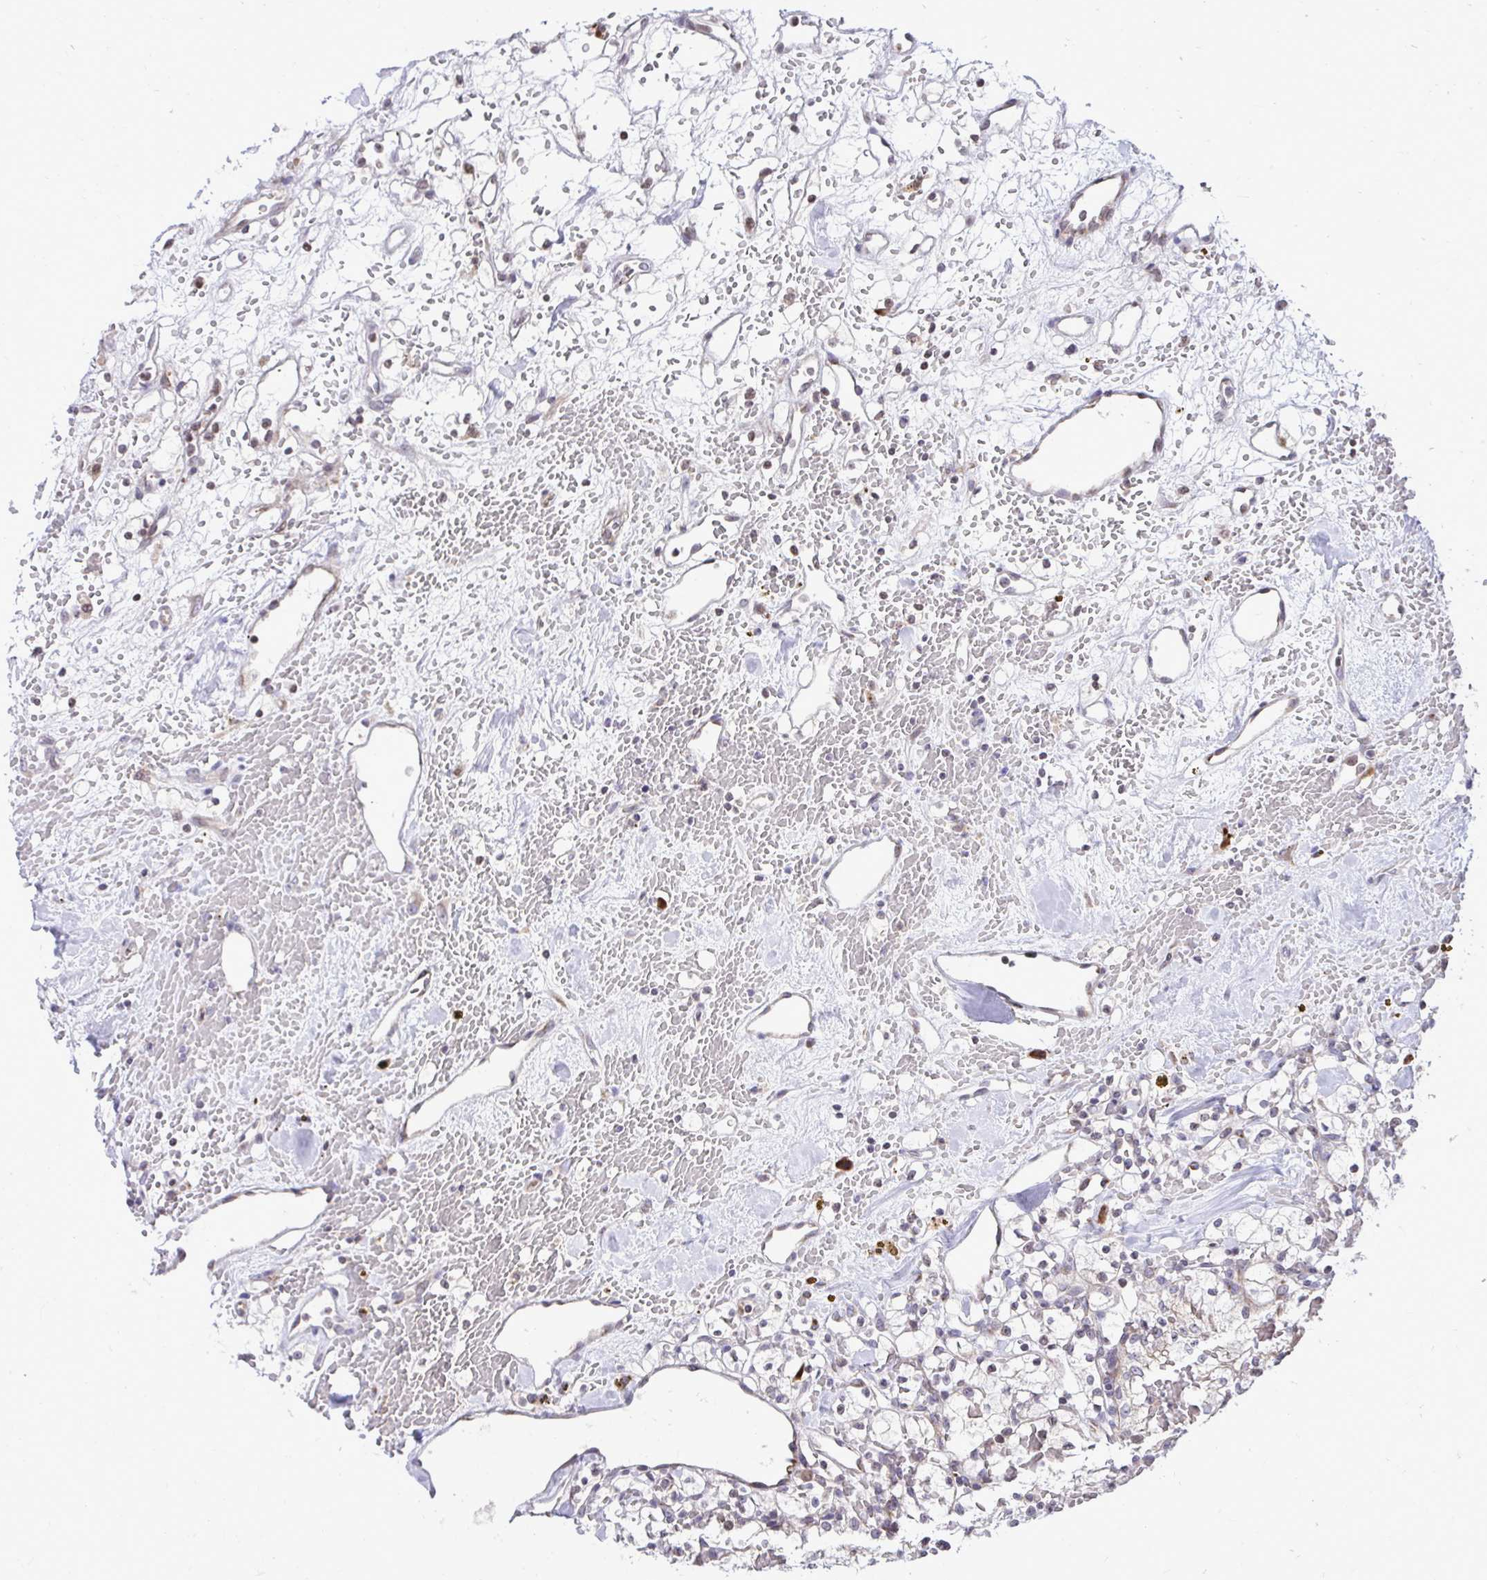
{"staining": {"intensity": "weak", "quantity": "25%-75%", "location": "cytoplasmic/membranous"}, "tissue": "renal cancer", "cell_type": "Tumor cells", "image_type": "cancer", "snomed": [{"axis": "morphology", "description": "Adenocarcinoma, NOS"}, {"axis": "topography", "description": "Kidney"}], "caption": "Human adenocarcinoma (renal) stained for a protein (brown) demonstrates weak cytoplasmic/membranous positive expression in approximately 25%-75% of tumor cells.", "gene": "METTL9", "patient": {"sex": "female", "age": 60}}